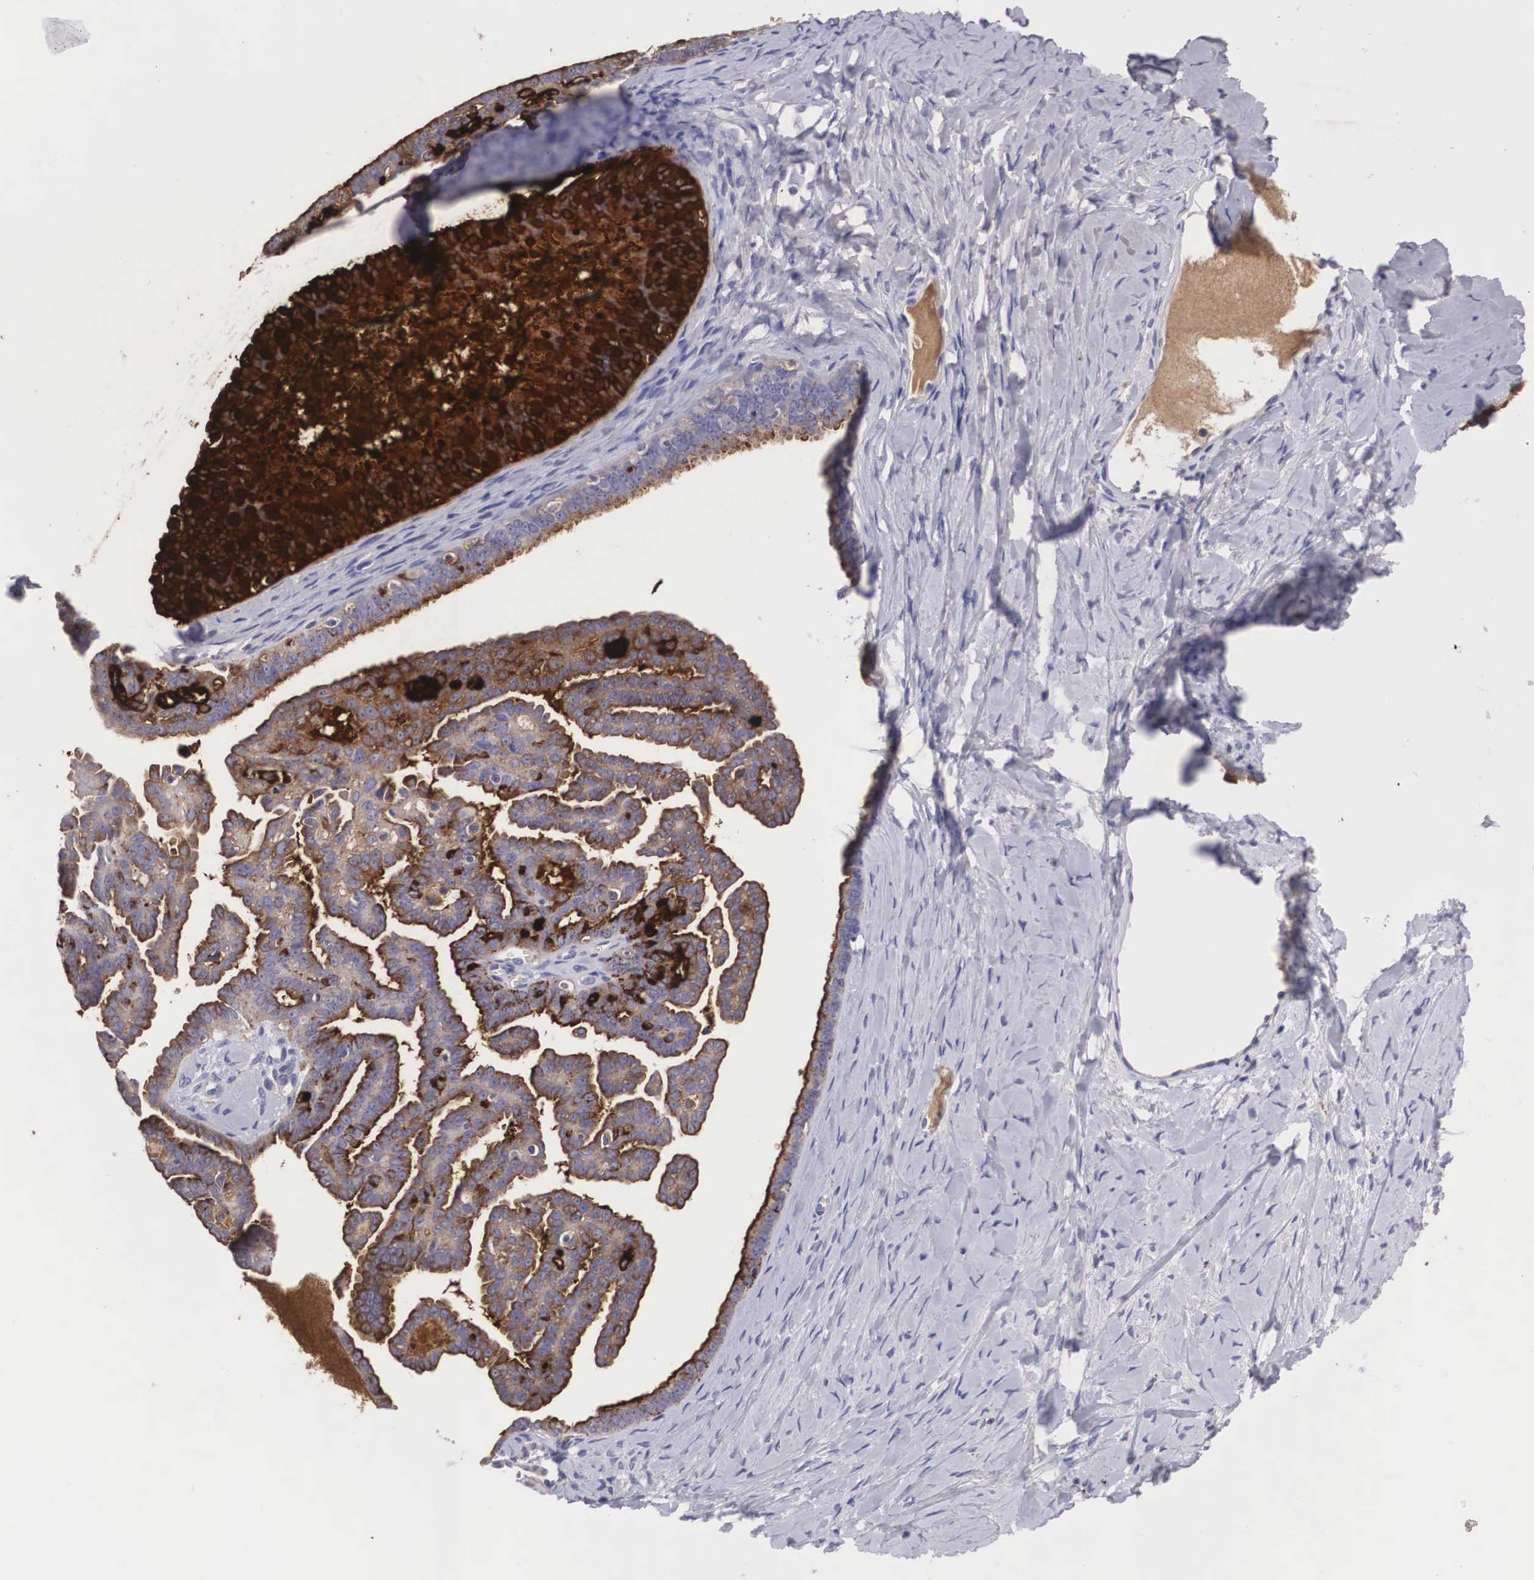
{"staining": {"intensity": "moderate", "quantity": "25%-75%", "location": "cytoplasmic/membranous"}, "tissue": "ovarian cancer", "cell_type": "Tumor cells", "image_type": "cancer", "snomed": [{"axis": "morphology", "description": "Cystadenocarcinoma, serous, NOS"}, {"axis": "topography", "description": "Ovary"}], "caption": "Ovarian serous cystadenocarcinoma stained for a protein (brown) exhibits moderate cytoplasmic/membranous positive positivity in approximately 25%-75% of tumor cells.", "gene": "CLU", "patient": {"sex": "female", "age": 71}}